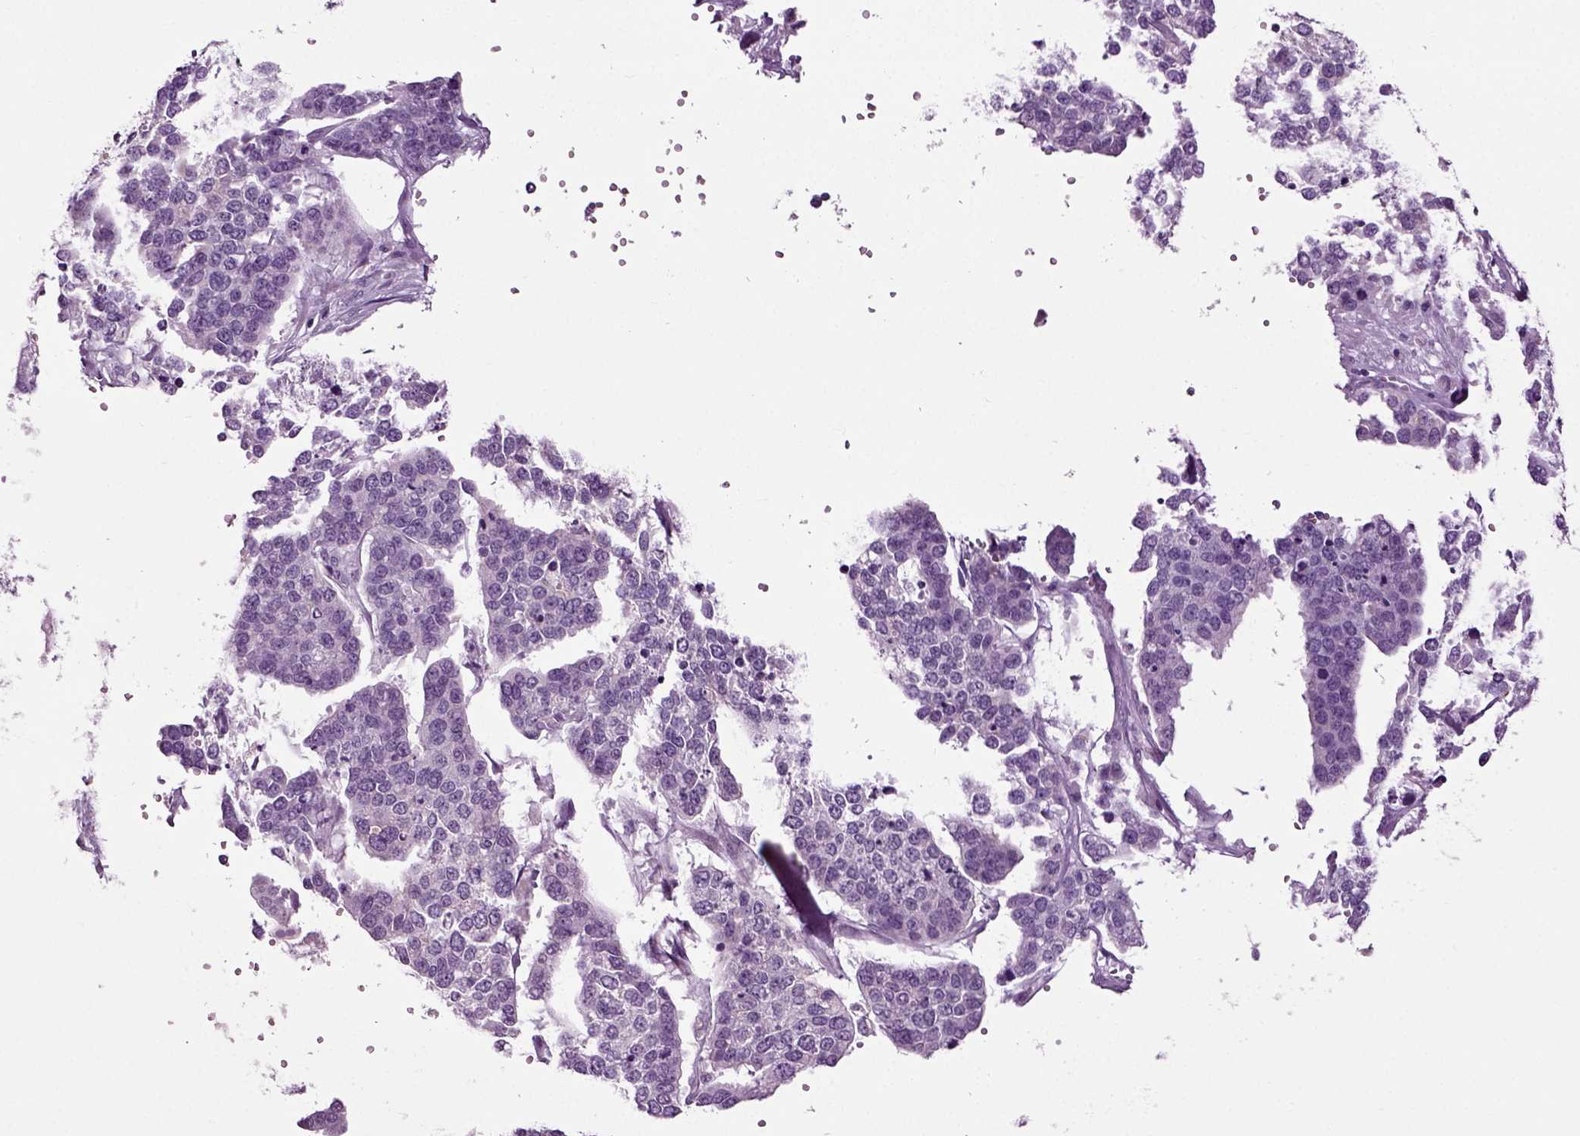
{"staining": {"intensity": "negative", "quantity": "none", "location": "none"}, "tissue": "ovarian cancer", "cell_type": "Tumor cells", "image_type": "cancer", "snomed": [{"axis": "morphology", "description": "Carcinoma, endometroid"}, {"axis": "topography", "description": "Ovary"}], "caption": "An immunohistochemistry (IHC) image of ovarian cancer is shown. There is no staining in tumor cells of ovarian cancer. Nuclei are stained in blue.", "gene": "SPATA17", "patient": {"sex": "female", "age": 65}}